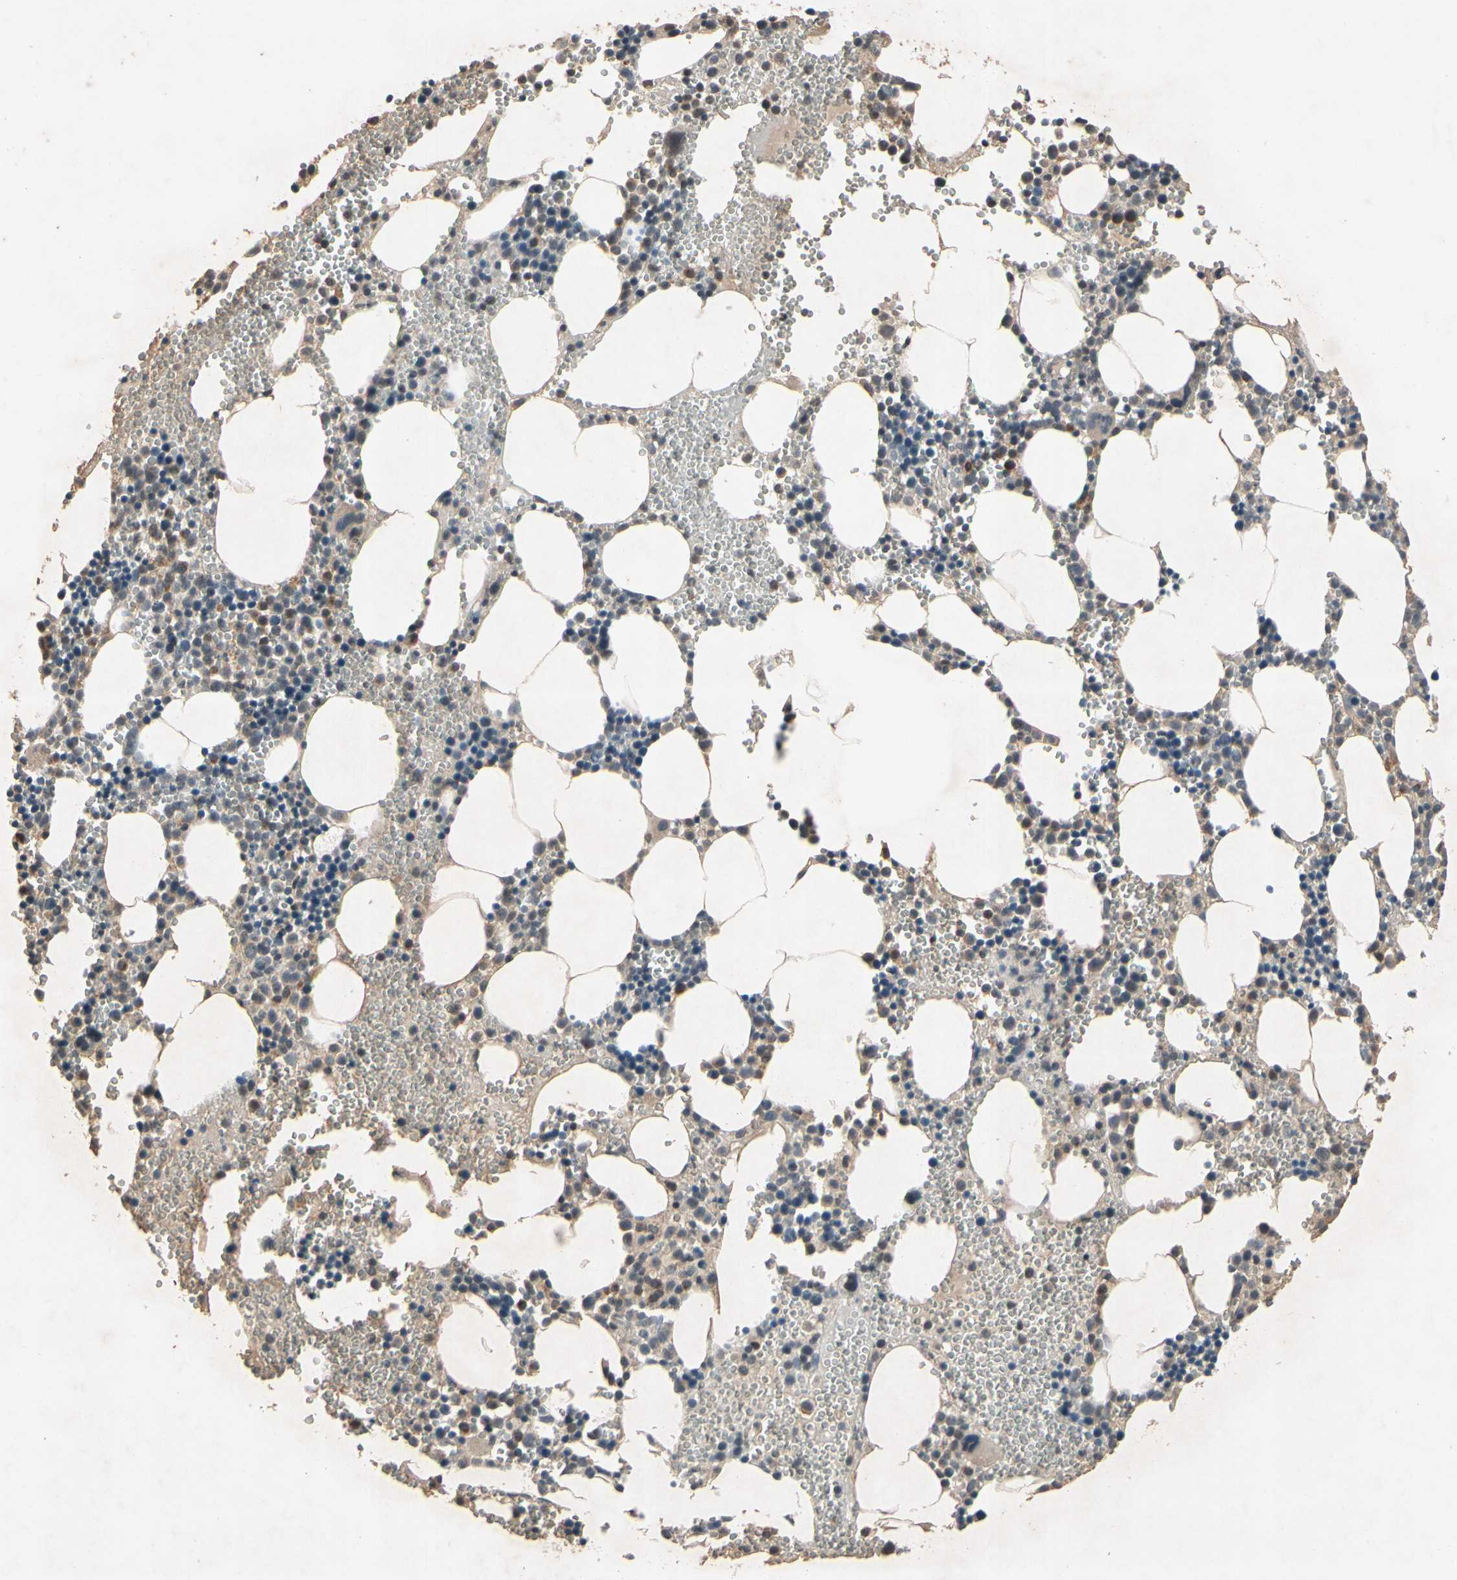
{"staining": {"intensity": "strong", "quantity": "<25%", "location": "cytoplasmic/membranous"}, "tissue": "bone marrow", "cell_type": "Hematopoietic cells", "image_type": "normal", "snomed": [{"axis": "morphology", "description": "Normal tissue, NOS"}, {"axis": "morphology", "description": "Inflammation, NOS"}, {"axis": "topography", "description": "Bone marrow"}], "caption": "Protein expression analysis of benign bone marrow reveals strong cytoplasmic/membranous staining in approximately <25% of hematopoietic cells.", "gene": "NSF", "patient": {"sex": "male", "age": 42}}